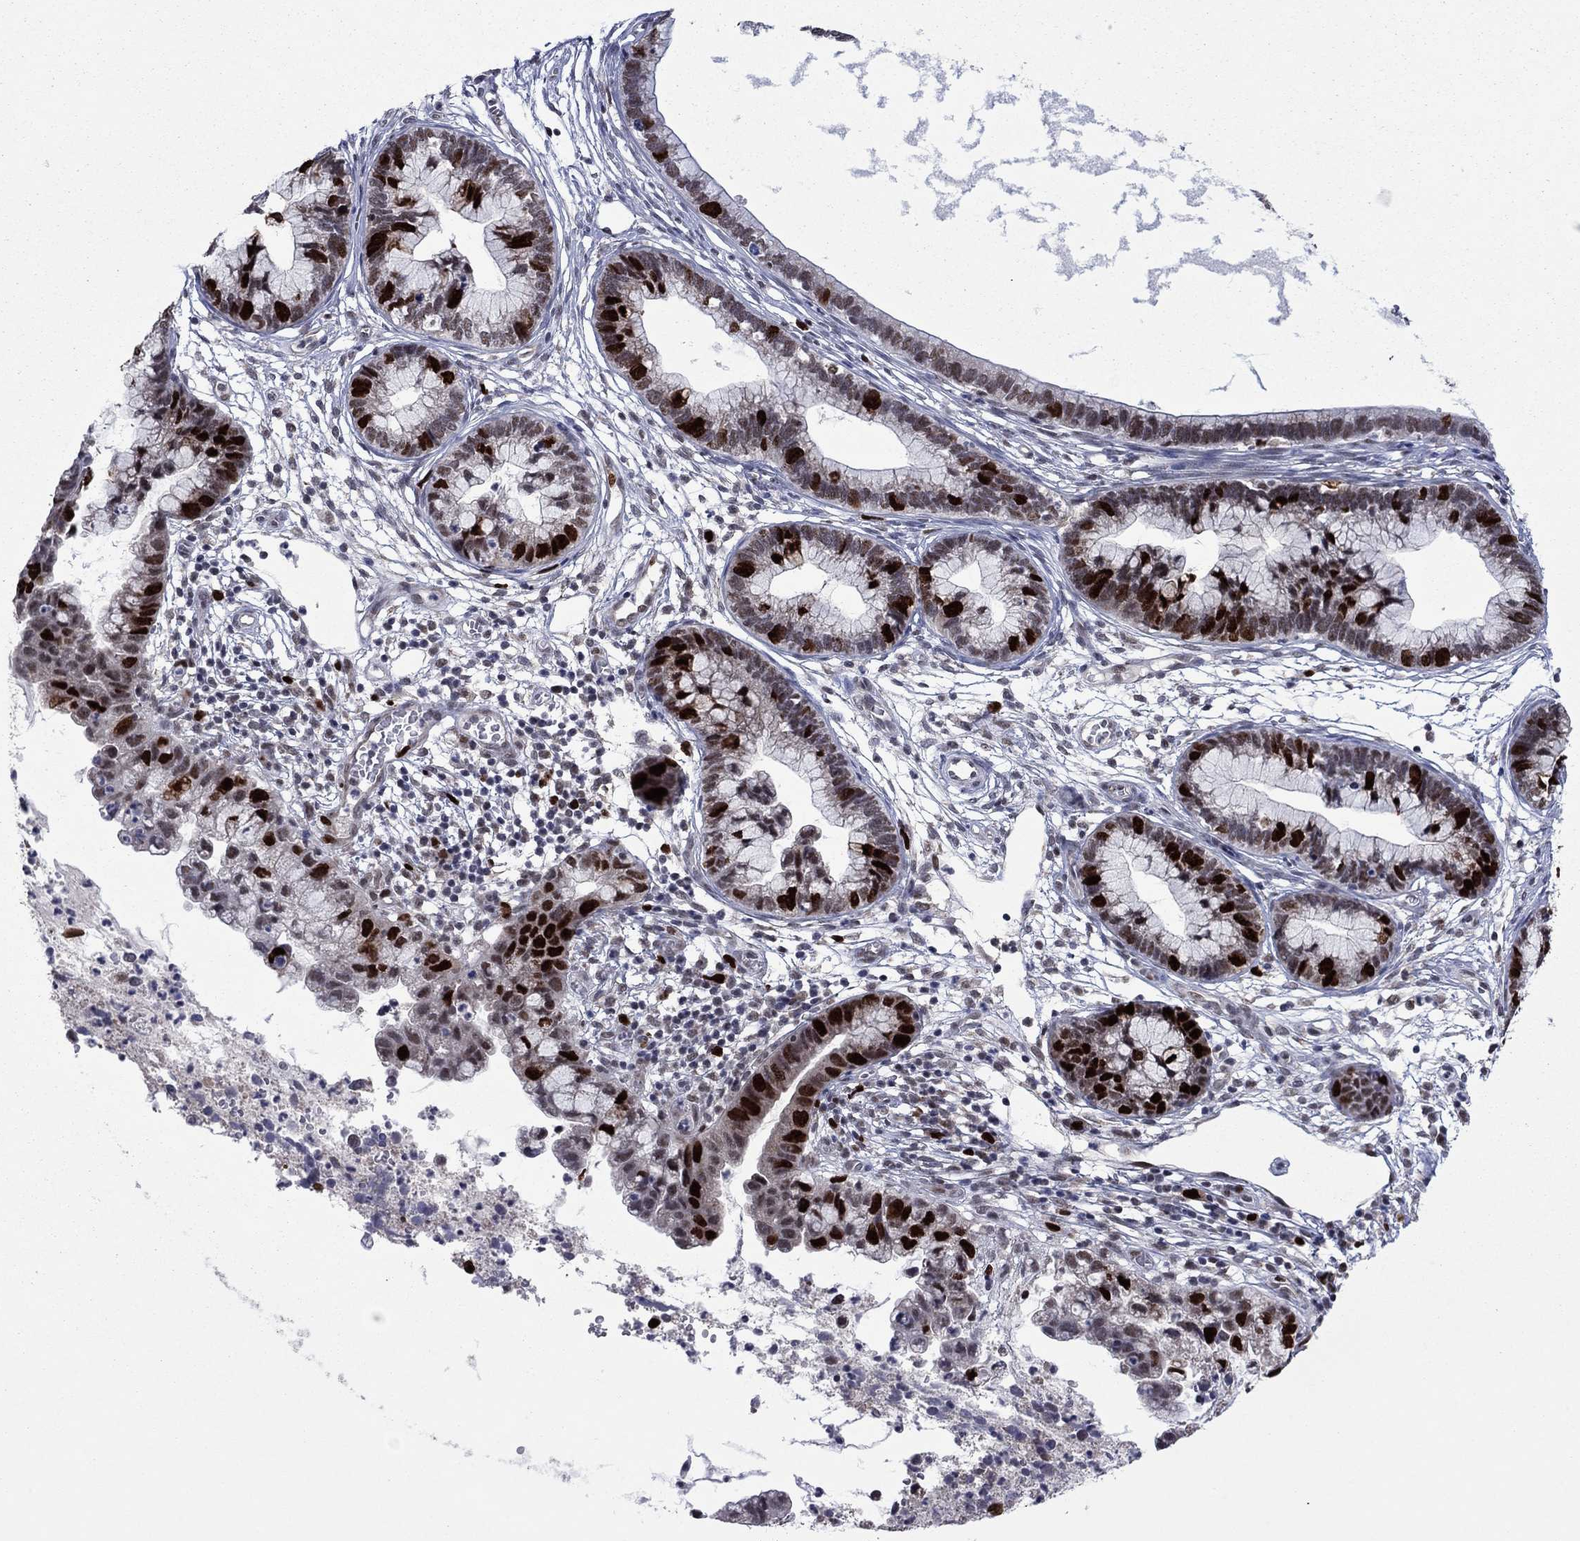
{"staining": {"intensity": "strong", "quantity": "25%-75%", "location": "nuclear"}, "tissue": "cervical cancer", "cell_type": "Tumor cells", "image_type": "cancer", "snomed": [{"axis": "morphology", "description": "Adenocarcinoma, NOS"}, {"axis": "topography", "description": "Cervix"}], "caption": "Immunohistochemical staining of human cervical adenocarcinoma reveals high levels of strong nuclear protein positivity in approximately 25%-75% of tumor cells.", "gene": "CDCA5", "patient": {"sex": "female", "age": 44}}